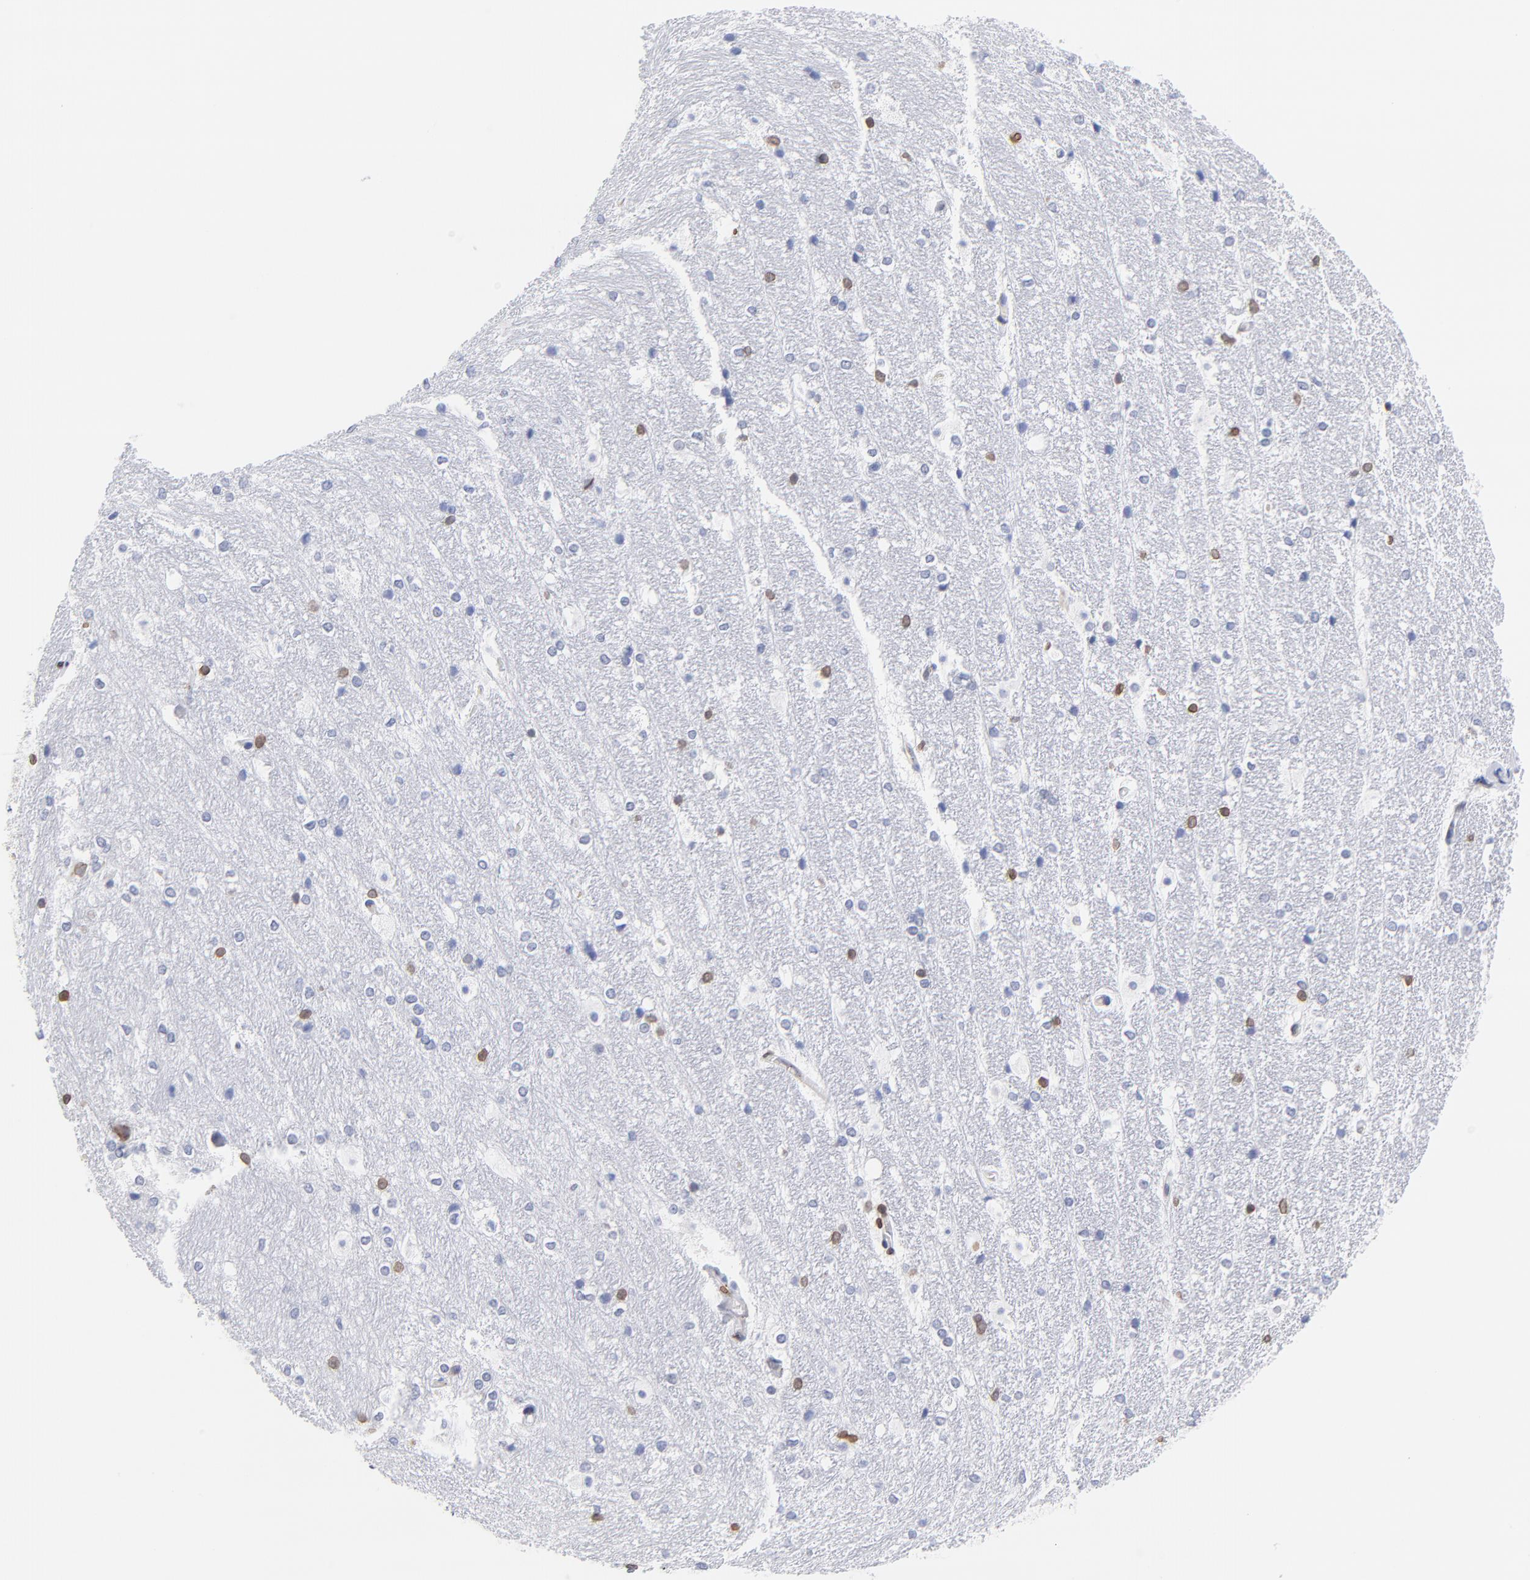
{"staining": {"intensity": "moderate", "quantity": "<25%", "location": "nuclear"}, "tissue": "hippocampus", "cell_type": "Glial cells", "image_type": "normal", "snomed": [{"axis": "morphology", "description": "Normal tissue, NOS"}, {"axis": "topography", "description": "Hippocampus"}], "caption": "IHC staining of benign hippocampus, which displays low levels of moderate nuclear positivity in approximately <25% of glial cells indicating moderate nuclear protein positivity. The staining was performed using DAB (3,3'-diaminobenzidine) (brown) for protein detection and nuclei were counterstained in hematoxylin (blue).", "gene": "THAP7", "patient": {"sex": "female", "age": 19}}